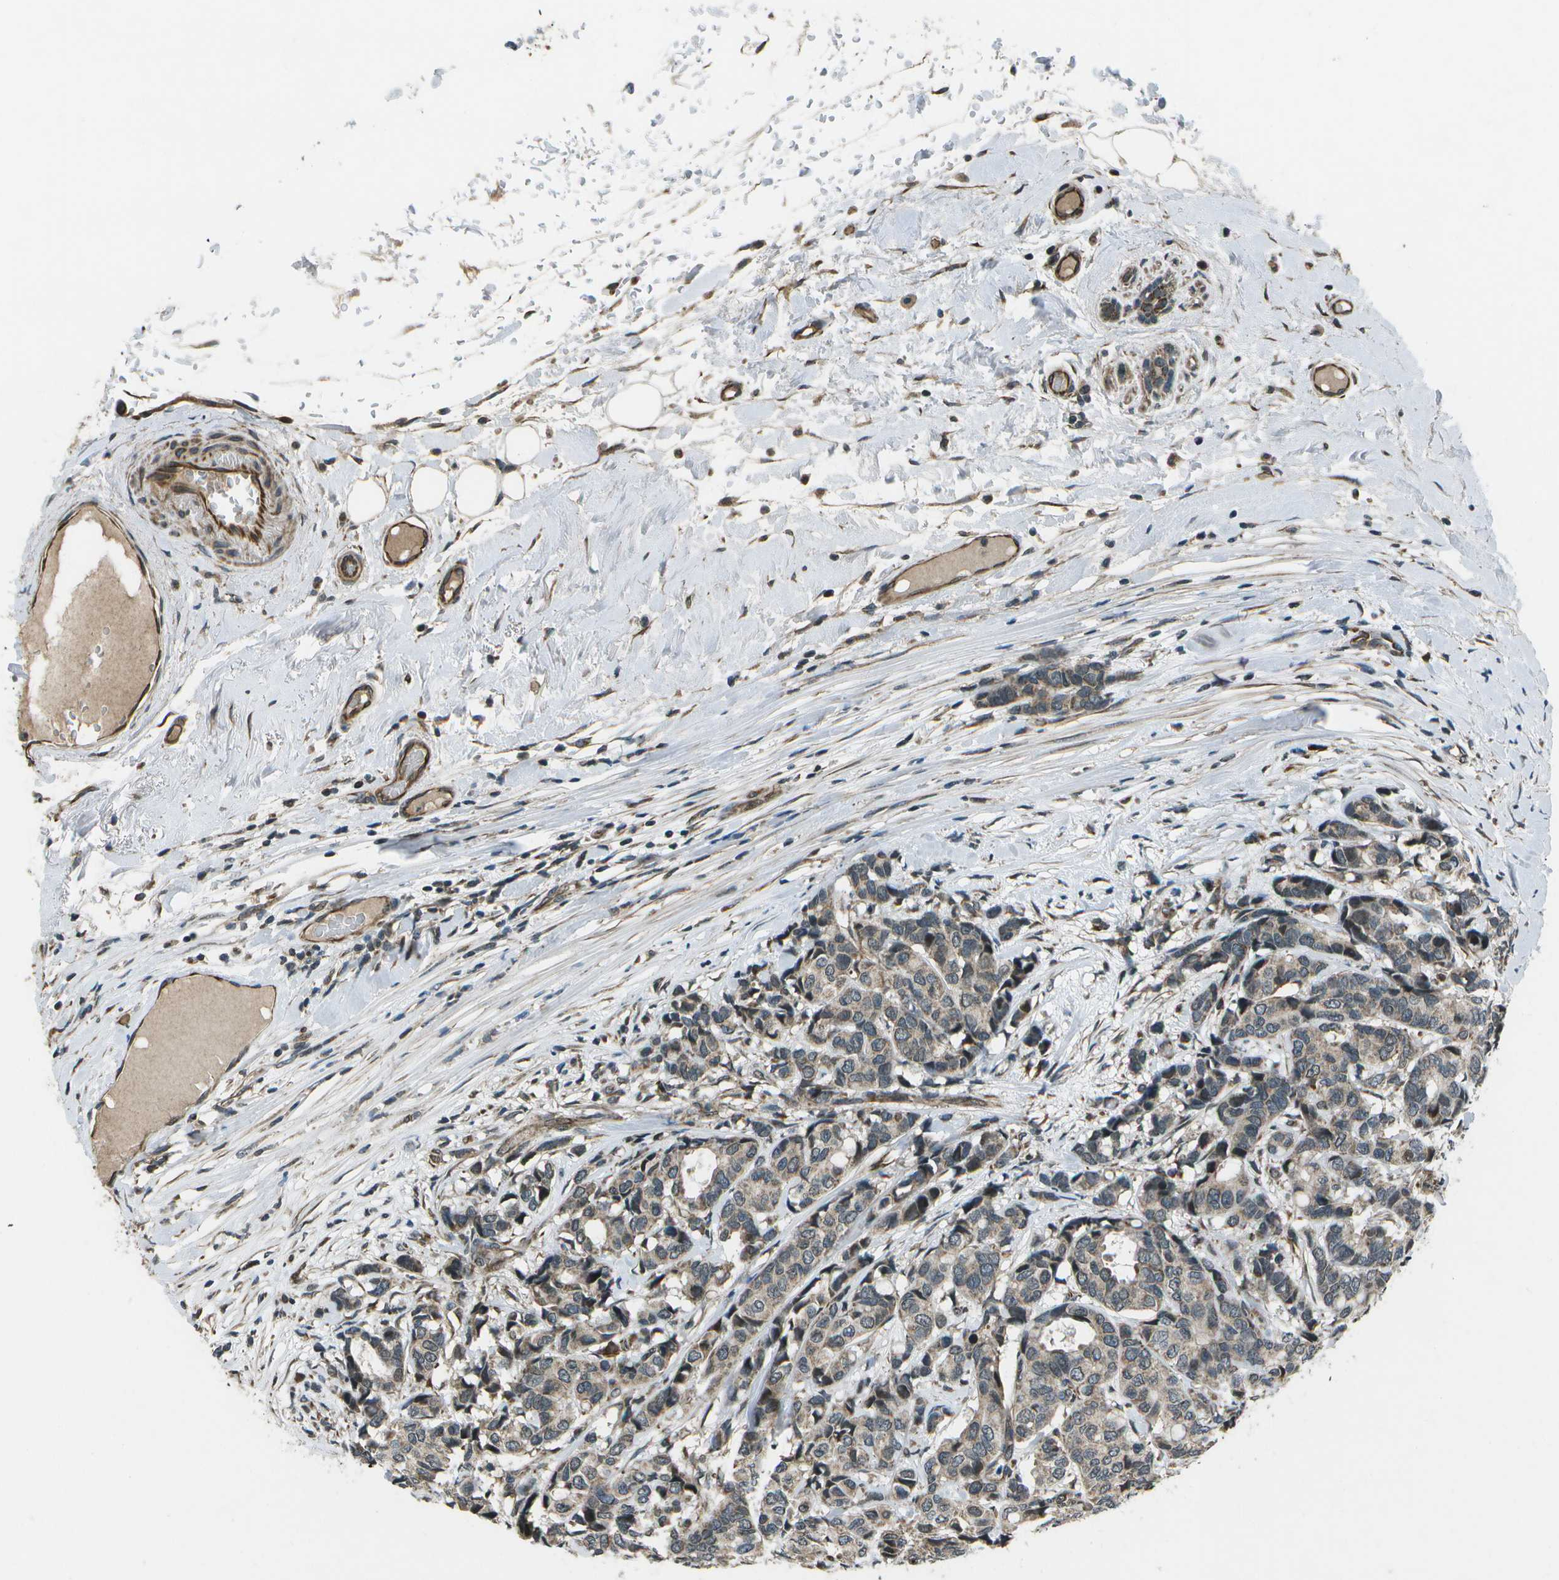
{"staining": {"intensity": "weak", "quantity": ">75%", "location": "cytoplasmic/membranous"}, "tissue": "breast cancer", "cell_type": "Tumor cells", "image_type": "cancer", "snomed": [{"axis": "morphology", "description": "Duct carcinoma"}, {"axis": "topography", "description": "Breast"}], "caption": "Immunohistochemistry (DAB) staining of human breast cancer (infiltrating ductal carcinoma) reveals weak cytoplasmic/membranous protein positivity in about >75% of tumor cells.", "gene": "EIF2AK1", "patient": {"sex": "female", "age": 87}}